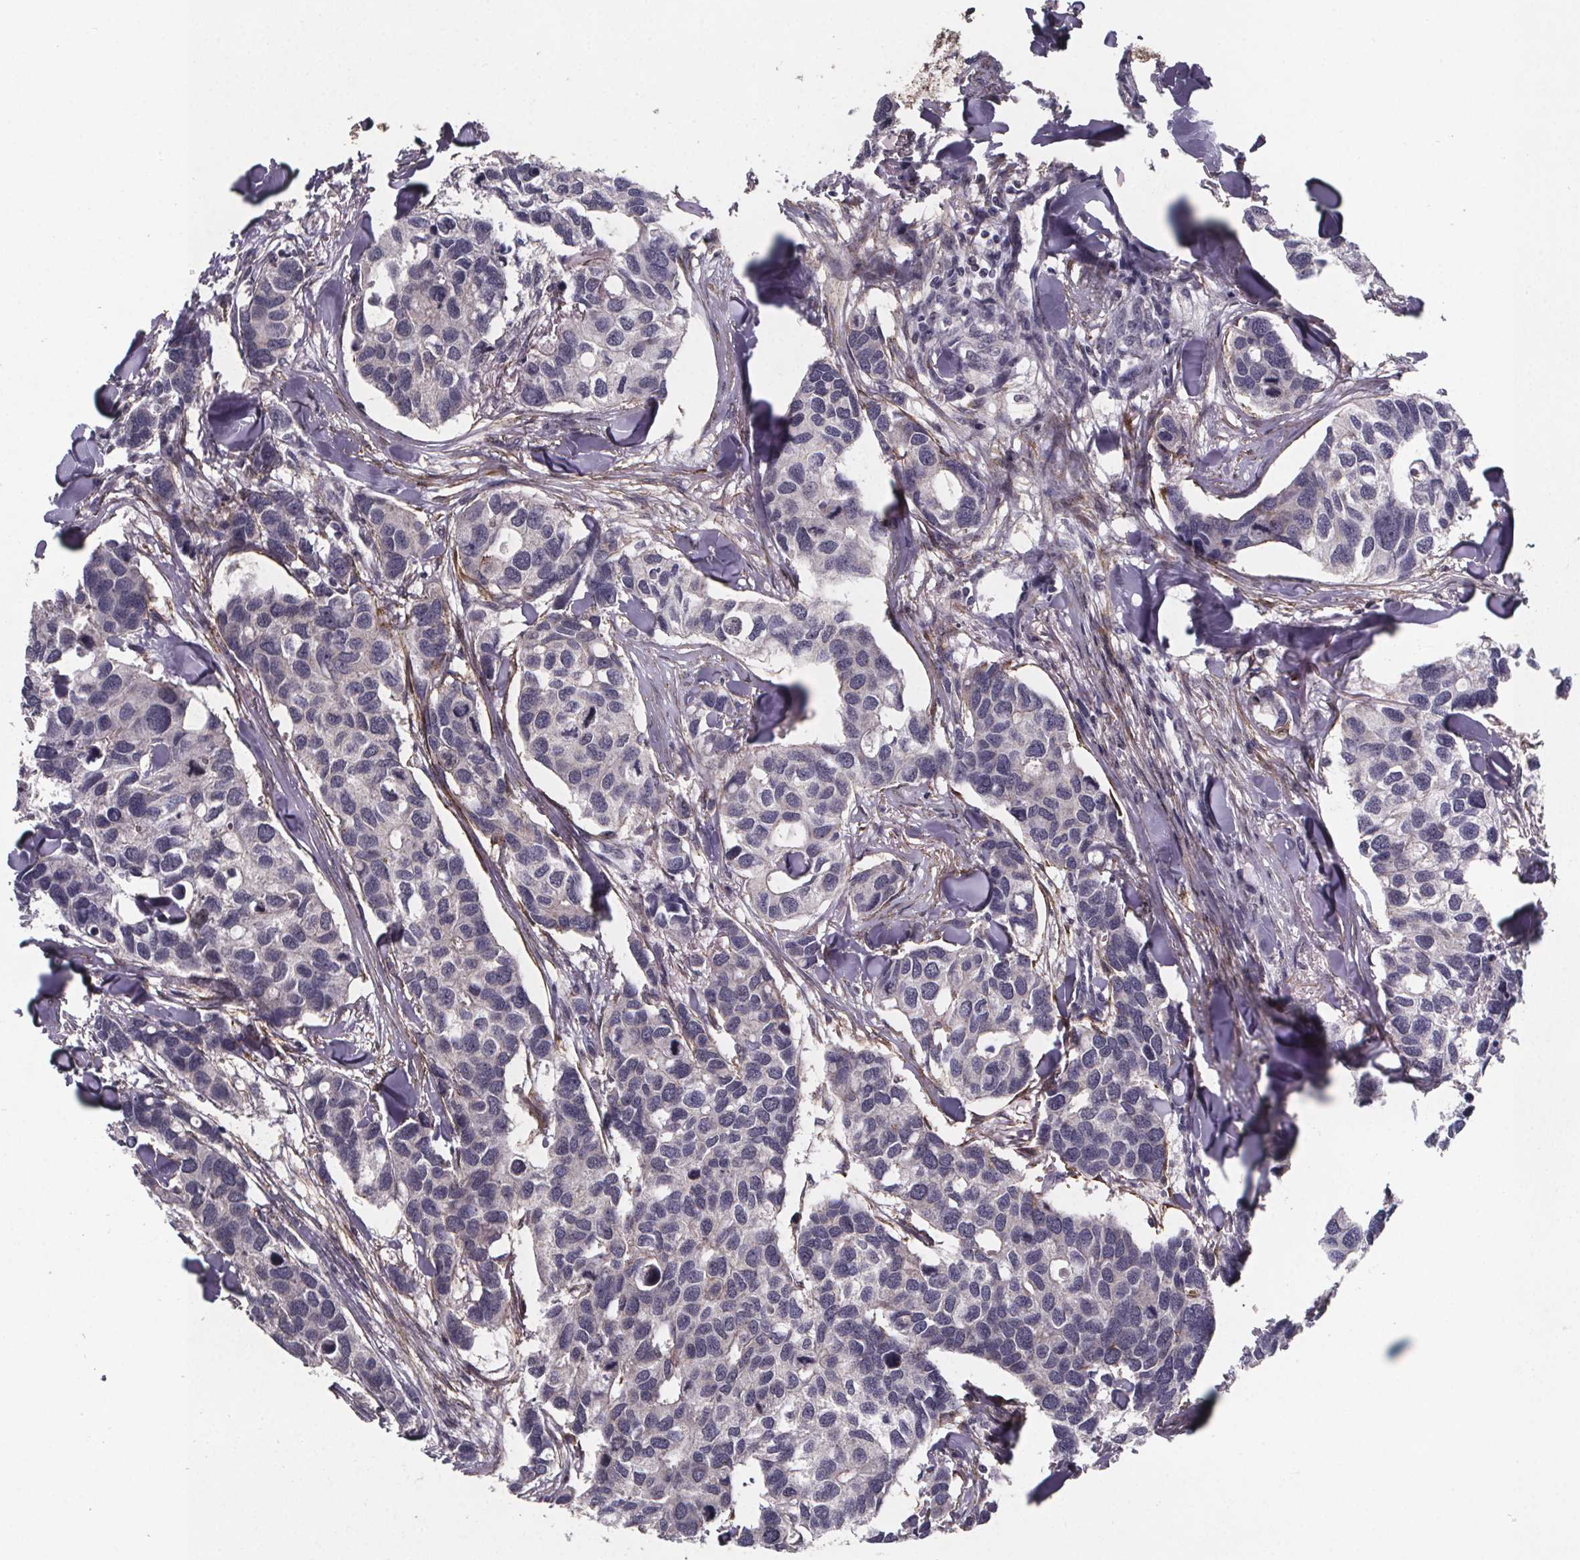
{"staining": {"intensity": "negative", "quantity": "none", "location": "none"}, "tissue": "breast cancer", "cell_type": "Tumor cells", "image_type": "cancer", "snomed": [{"axis": "morphology", "description": "Duct carcinoma"}, {"axis": "topography", "description": "Breast"}], "caption": "Immunohistochemistry (IHC) of human infiltrating ductal carcinoma (breast) demonstrates no expression in tumor cells. The staining was performed using DAB to visualize the protein expression in brown, while the nuclei were stained in blue with hematoxylin (Magnification: 20x).", "gene": "PALLD", "patient": {"sex": "female", "age": 83}}